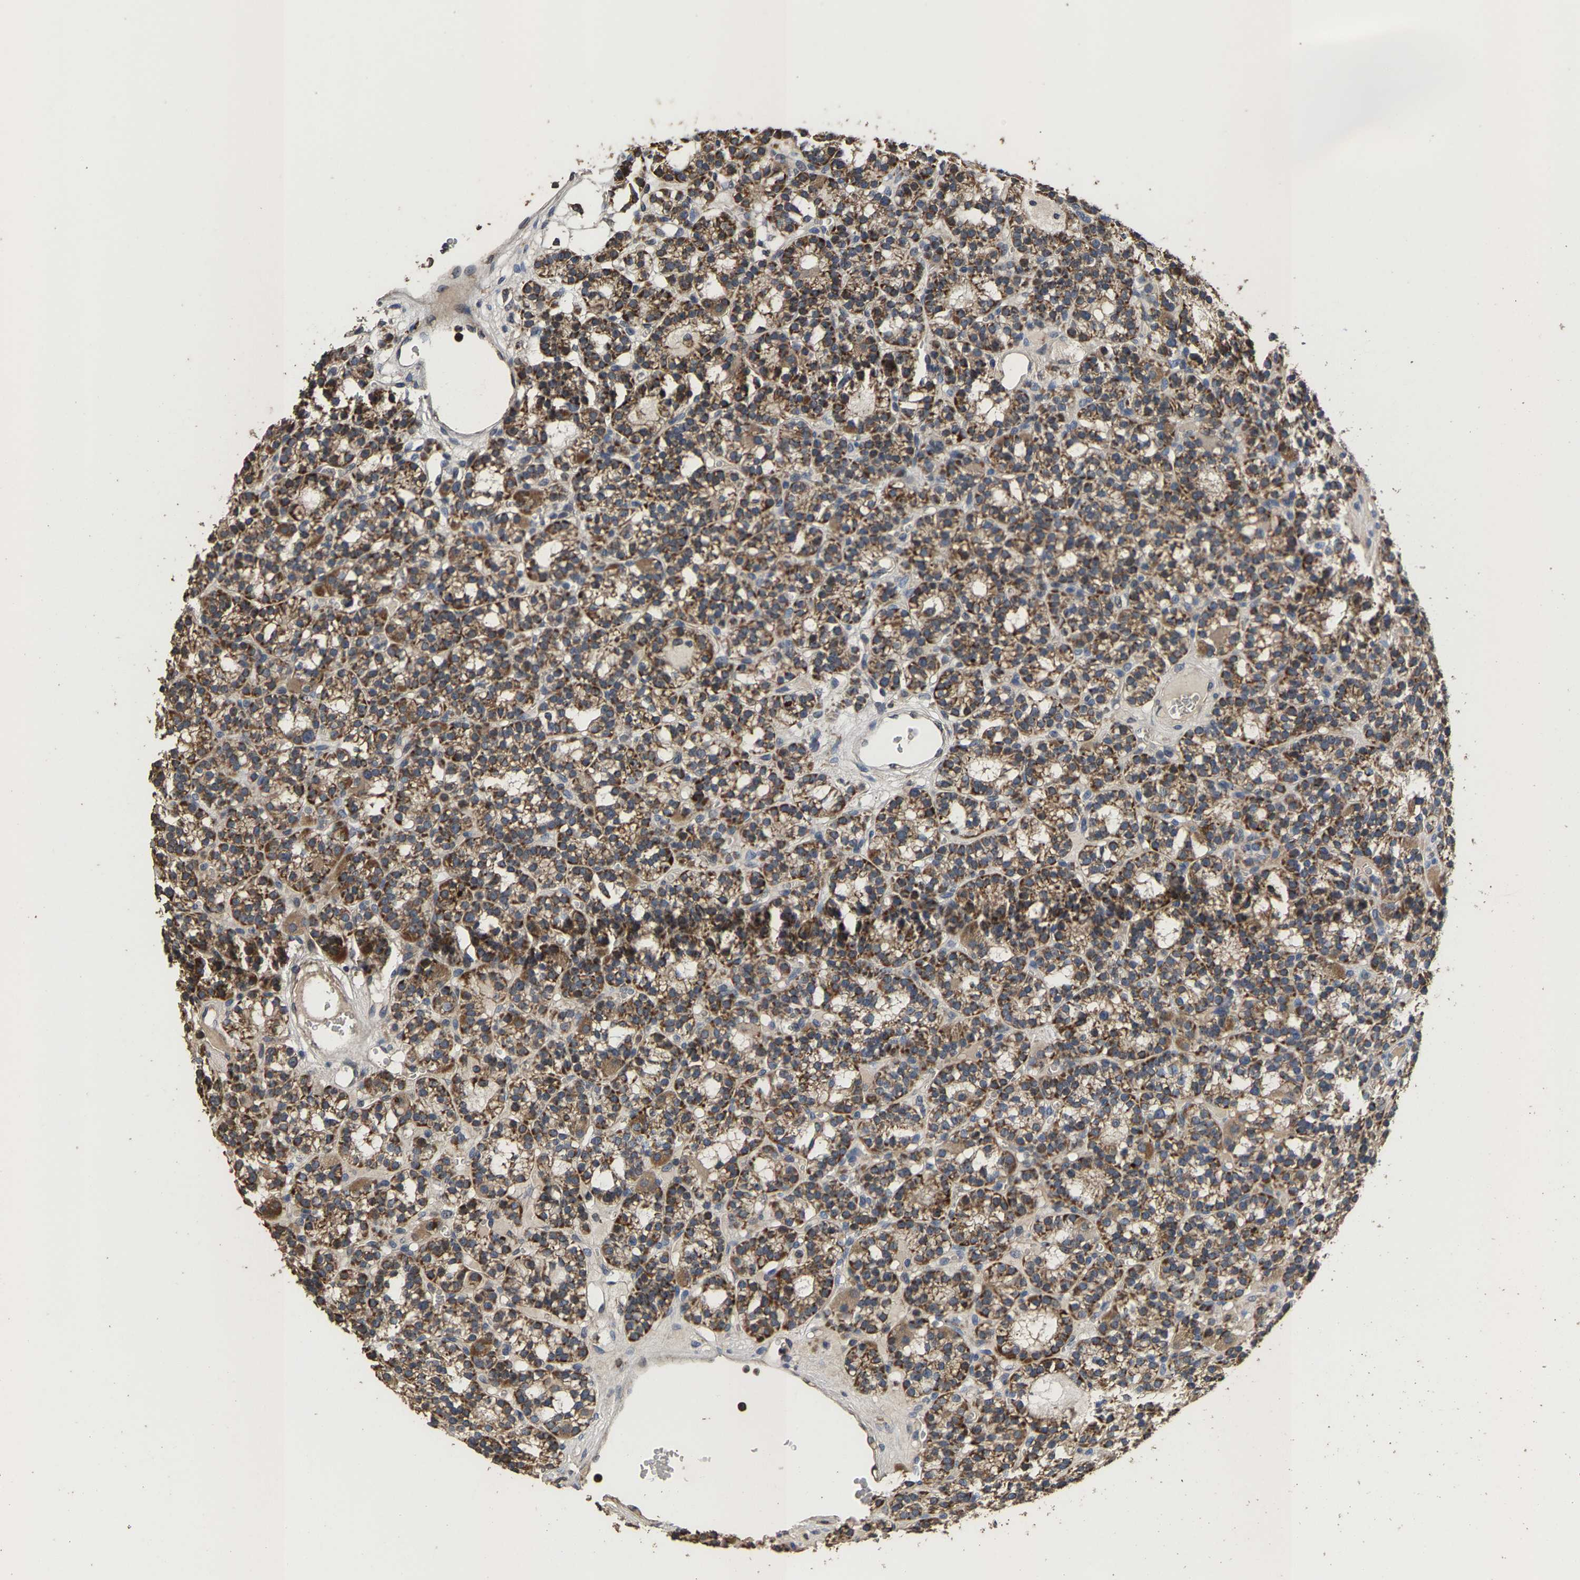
{"staining": {"intensity": "moderate", "quantity": ">75%", "location": "cytoplasmic/membranous"}, "tissue": "parathyroid gland", "cell_type": "Glandular cells", "image_type": "normal", "snomed": [{"axis": "morphology", "description": "Normal tissue, NOS"}, {"axis": "morphology", "description": "Adenoma, NOS"}, {"axis": "topography", "description": "Parathyroid gland"}], "caption": "Protein staining of normal parathyroid gland displays moderate cytoplasmic/membranous staining in about >75% of glandular cells.", "gene": "TDRKH", "patient": {"sex": "female", "age": 58}}